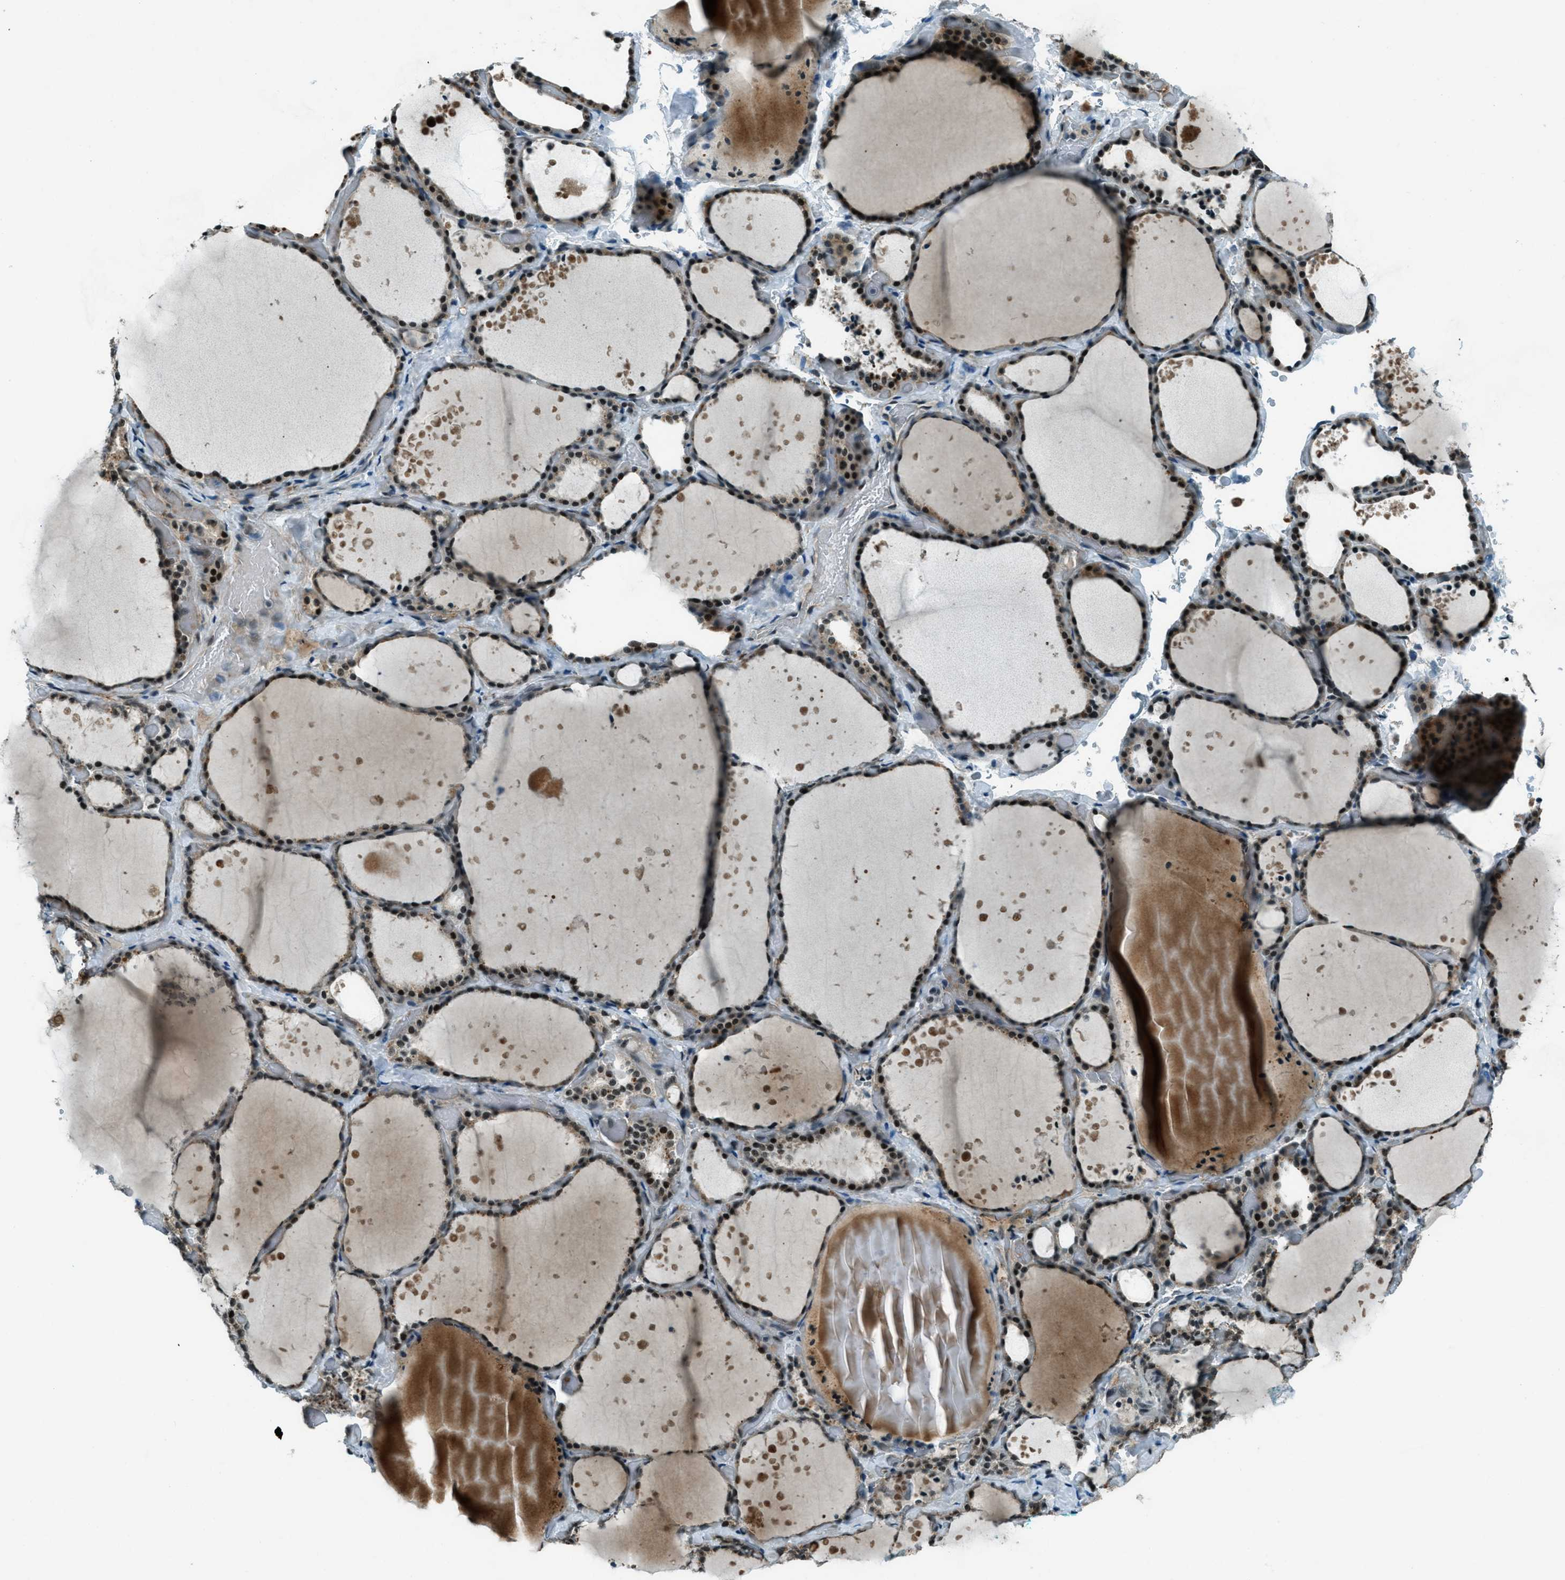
{"staining": {"intensity": "strong", "quantity": "25%-75%", "location": "cytoplasmic/membranous,nuclear"}, "tissue": "thyroid gland", "cell_type": "Glandular cells", "image_type": "normal", "snomed": [{"axis": "morphology", "description": "Normal tissue, NOS"}, {"axis": "topography", "description": "Thyroid gland"}], "caption": "Immunohistochemistry (DAB (3,3'-diaminobenzidine)) staining of normal human thyroid gland reveals strong cytoplasmic/membranous,nuclear protein staining in about 25%-75% of glandular cells.", "gene": "TARDBP", "patient": {"sex": "female", "age": 44}}